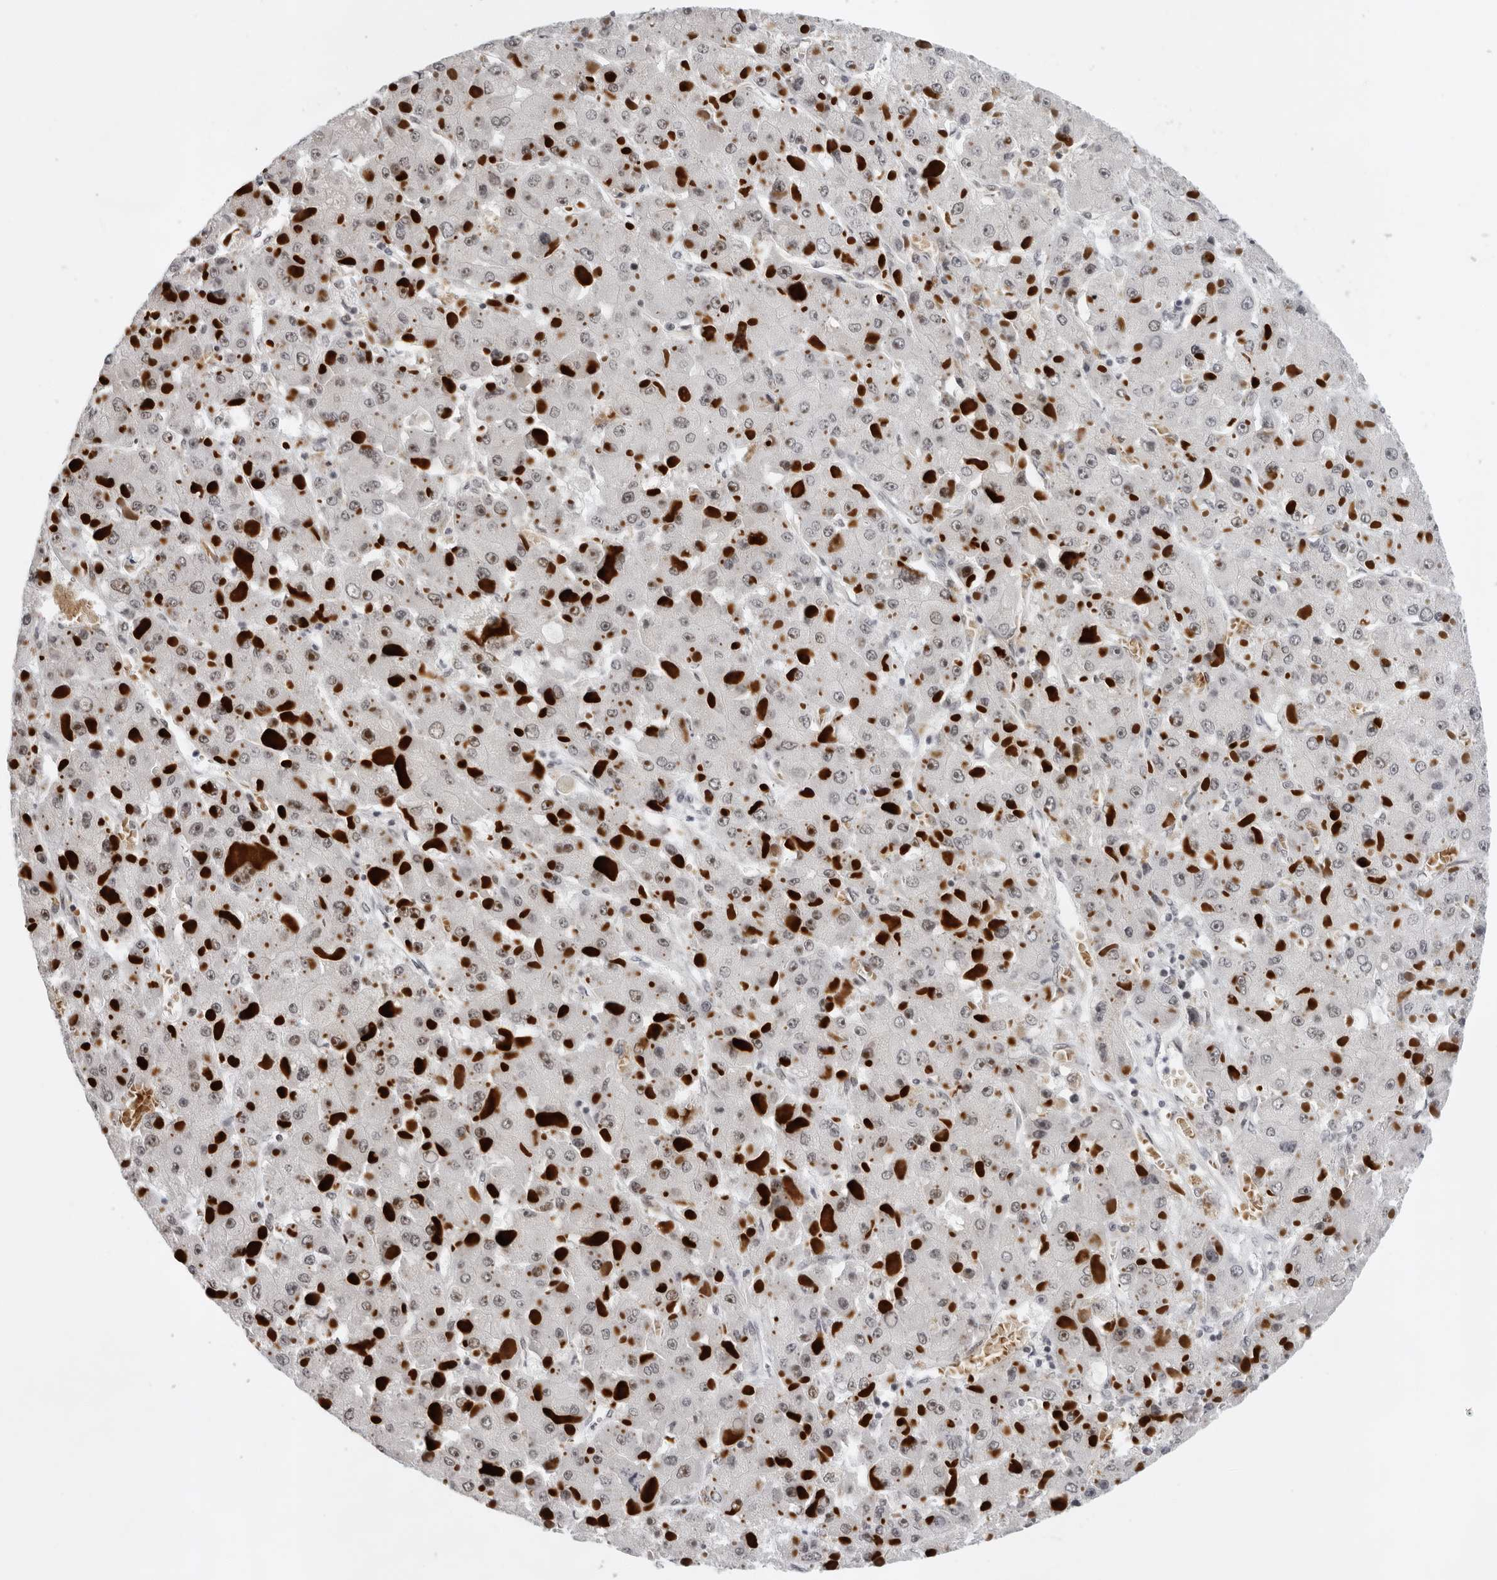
{"staining": {"intensity": "weak", "quantity": "25%-75%", "location": "nuclear"}, "tissue": "liver cancer", "cell_type": "Tumor cells", "image_type": "cancer", "snomed": [{"axis": "morphology", "description": "Carcinoma, Hepatocellular, NOS"}, {"axis": "topography", "description": "Liver"}], "caption": "Immunohistochemistry (IHC) (DAB) staining of human liver cancer shows weak nuclear protein staining in approximately 25%-75% of tumor cells.", "gene": "USP1", "patient": {"sex": "female", "age": 73}}